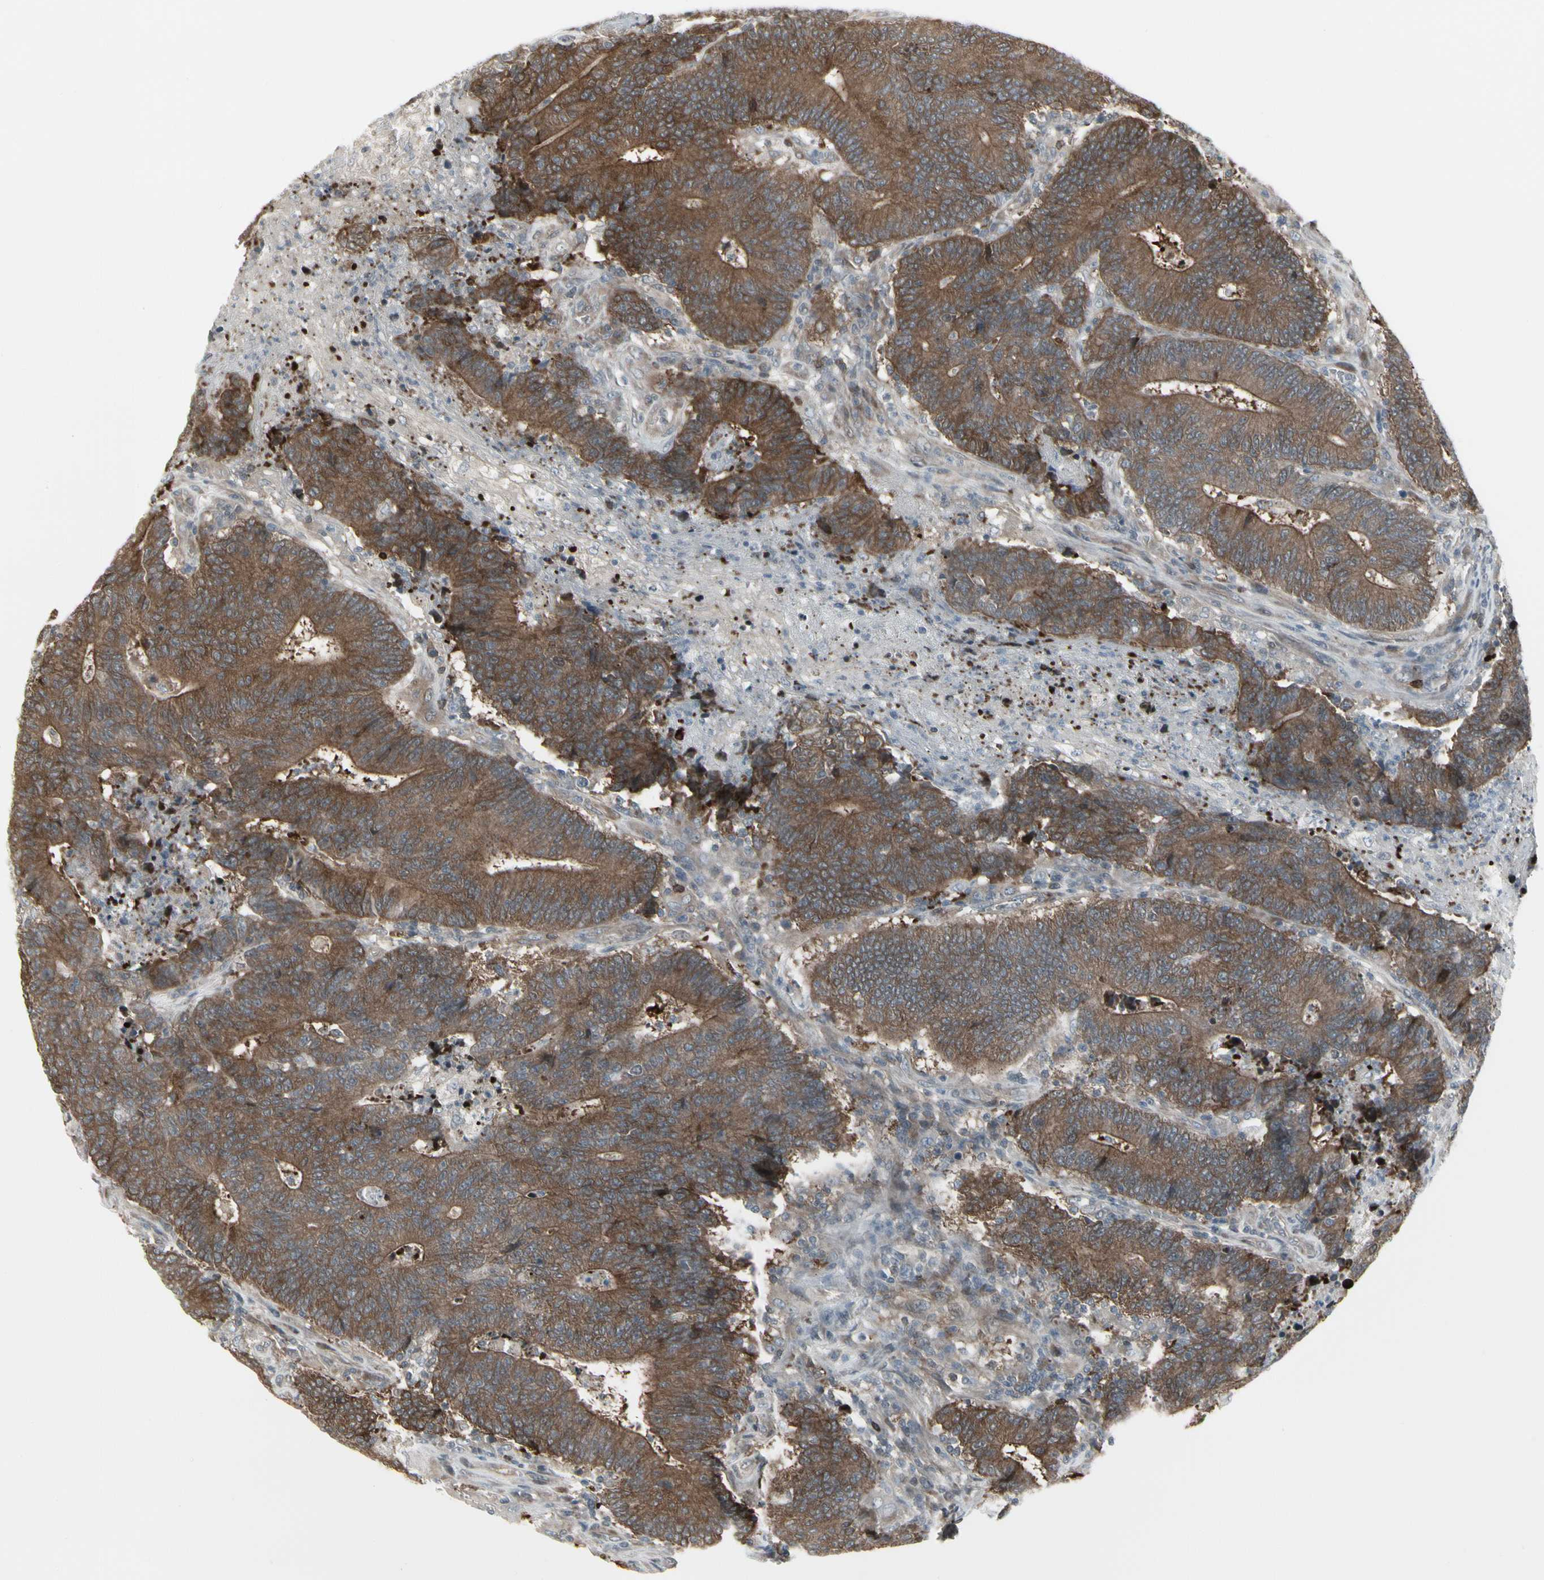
{"staining": {"intensity": "strong", "quantity": ">75%", "location": "cytoplasmic/membranous"}, "tissue": "colorectal cancer", "cell_type": "Tumor cells", "image_type": "cancer", "snomed": [{"axis": "morphology", "description": "Normal tissue, NOS"}, {"axis": "morphology", "description": "Adenocarcinoma, NOS"}, {"axis": "topography", "description": "Colon"}], "caption": "Colorectal adenocarcinoma stained for a protein reveals strong cytoplasmic/membranous positivity in tumor cells.", "gene": "IGFBP6", "patient": {"sex": "female", "age": 75}}